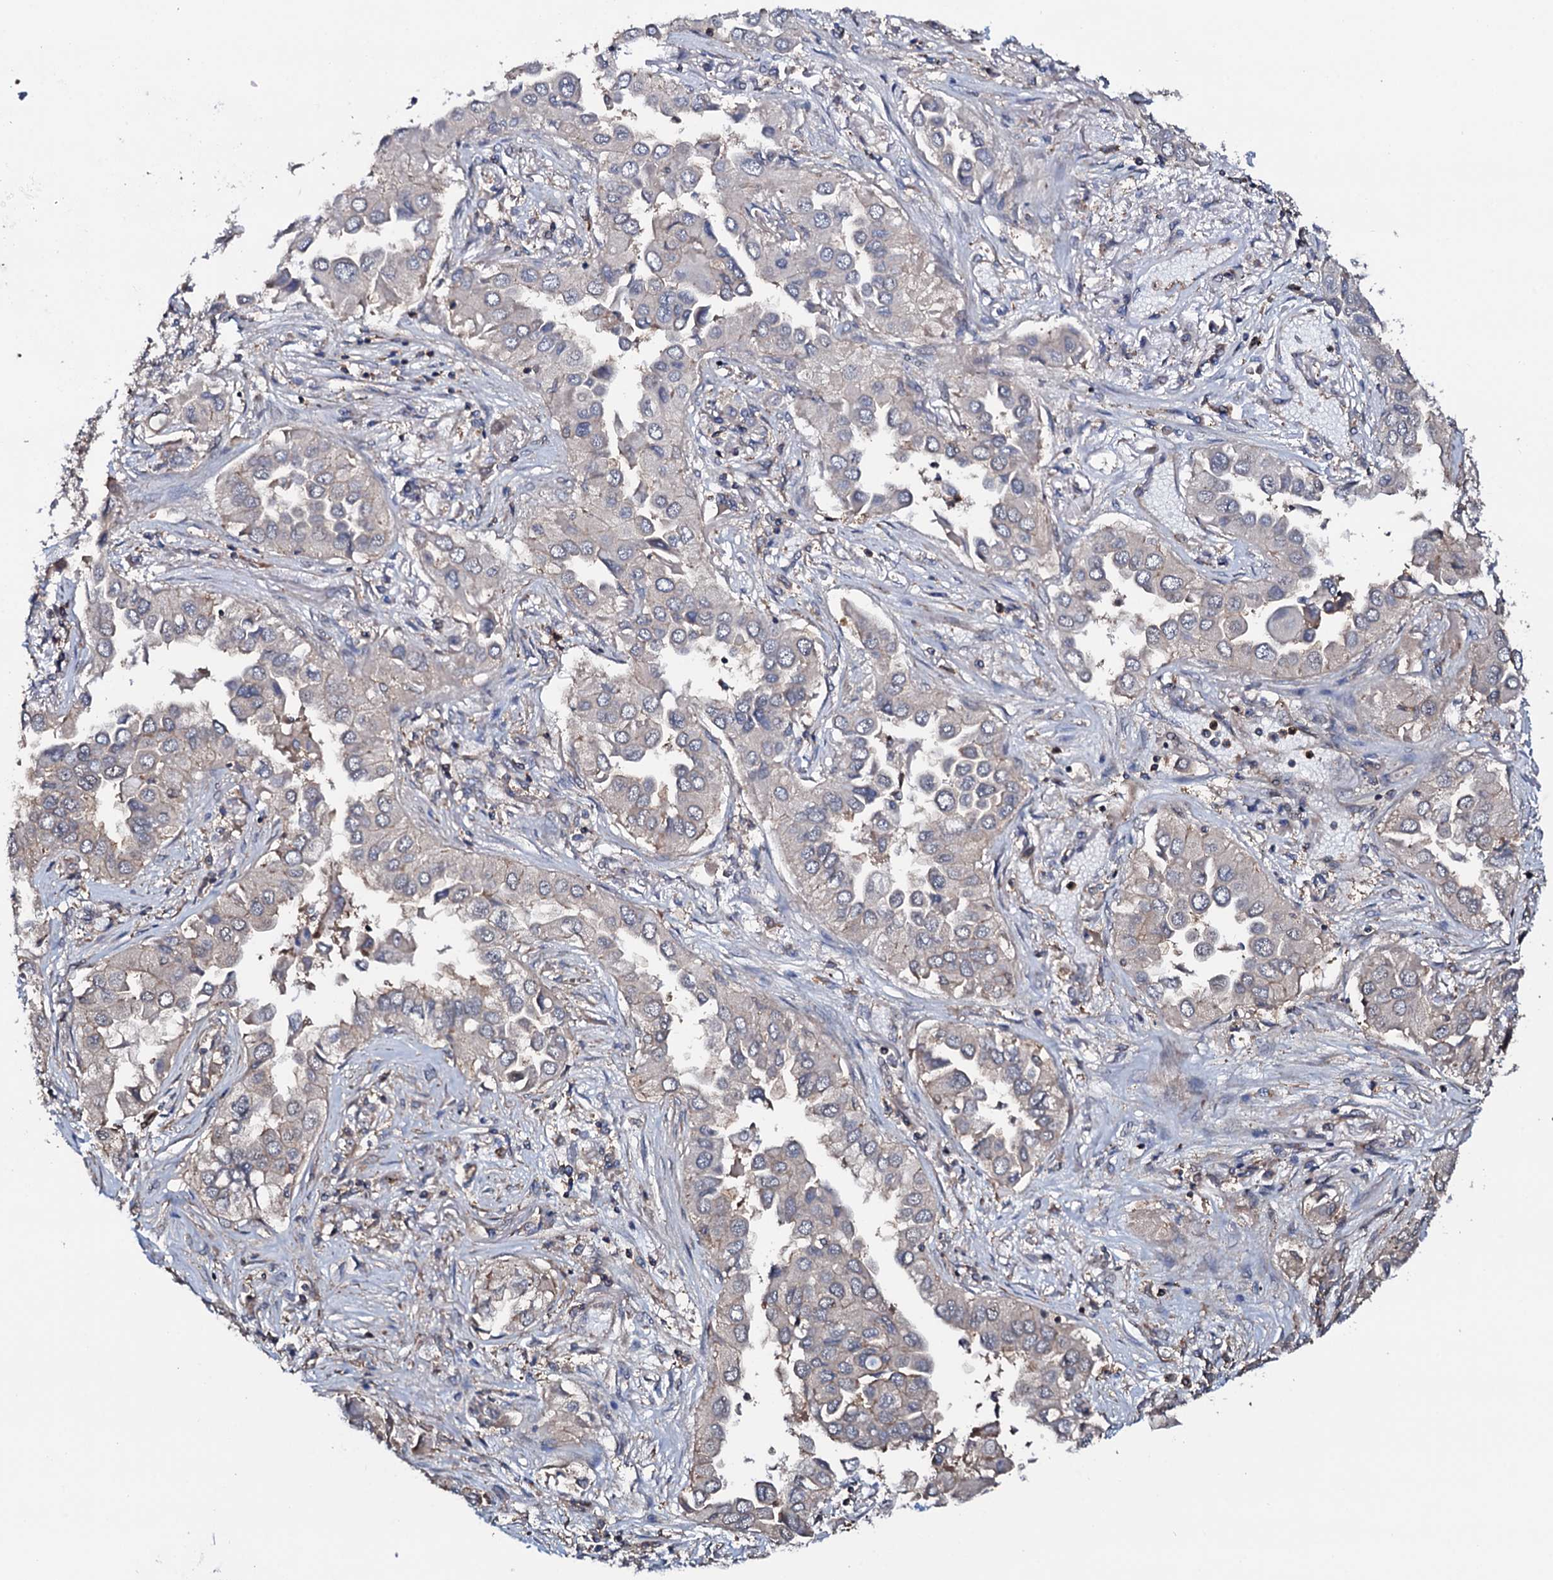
{"staining": {"intensity": "weak", "quantity": "<25%", "location": "cytoplasmic/membranous,nuclear"}, "tissue": "lung cancer", "cell_type": "Tumor cells", "image_type": "cancer", "snomed": [{"axis": "morphology", "description": "Adenocarcinoma, NOS"}, {"axis": "topography", "description": "Lung"}], "caption": "Human lung cancer stained for a protein using immunohistochemistry (IHC) displays no staining in tumor cells.", "gene": "COG6", "patient": {"sex": "female", "age": 76}}